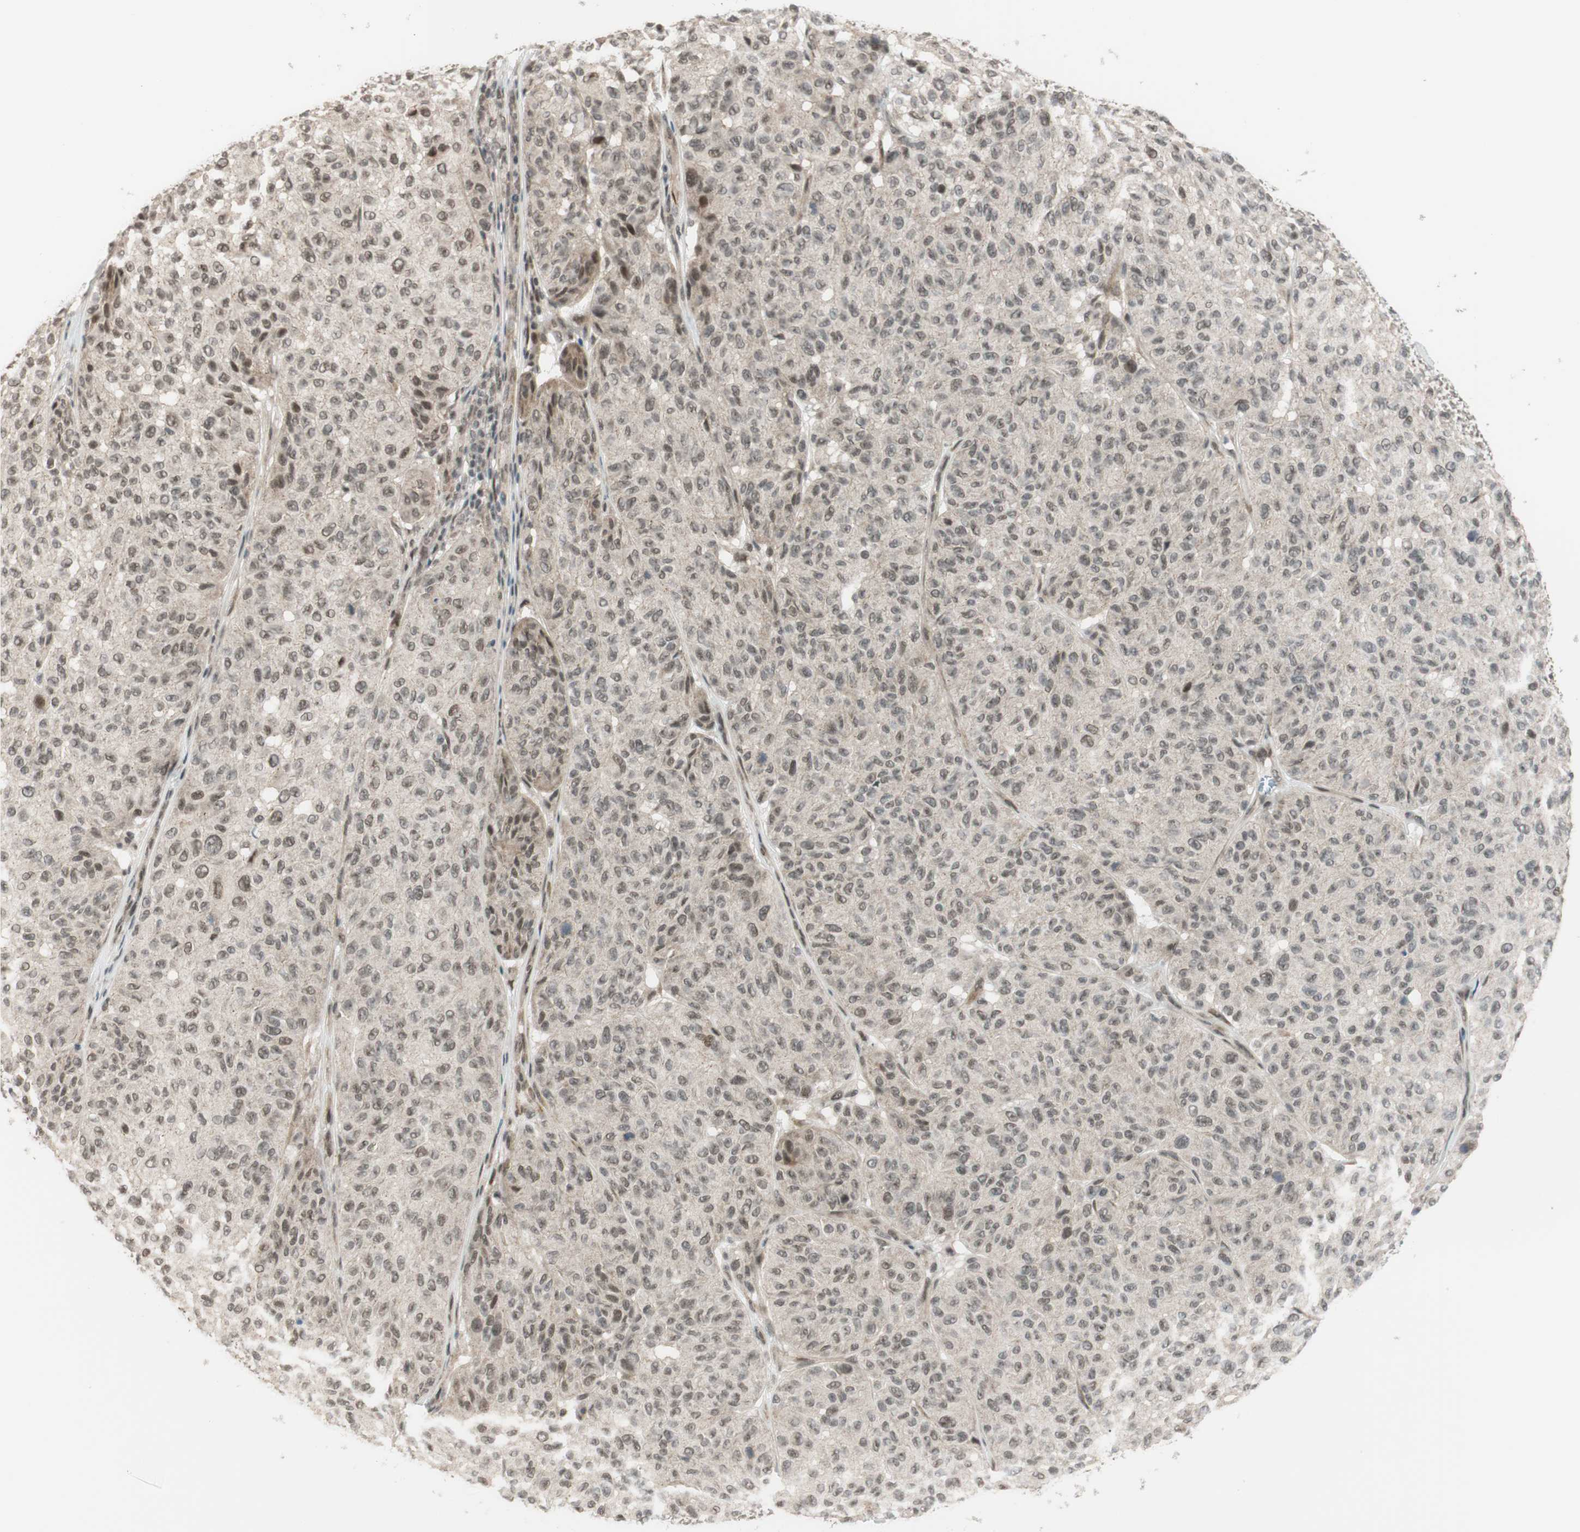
{"staining": {"intensity": "weak", "quantity": ">75%", "location": "cytoplasmic/membranous,nuclear"}, "tissue": "melanoma", "cell_type": "Tumor cells", "image_type": "cancer", "snomed": [{"axis": "morphology", "description": "Malignant melanoma, NOS"}, {"axis": "topography", "description": "Skin"}], "caption": "Tumor cells show low levels of weak cytoplasmic/membranous and nuclear staining in approximately >75% of cells in melanoma.", "gene": "BRMS1", "patient": {"sex": "female", "age": 46}}